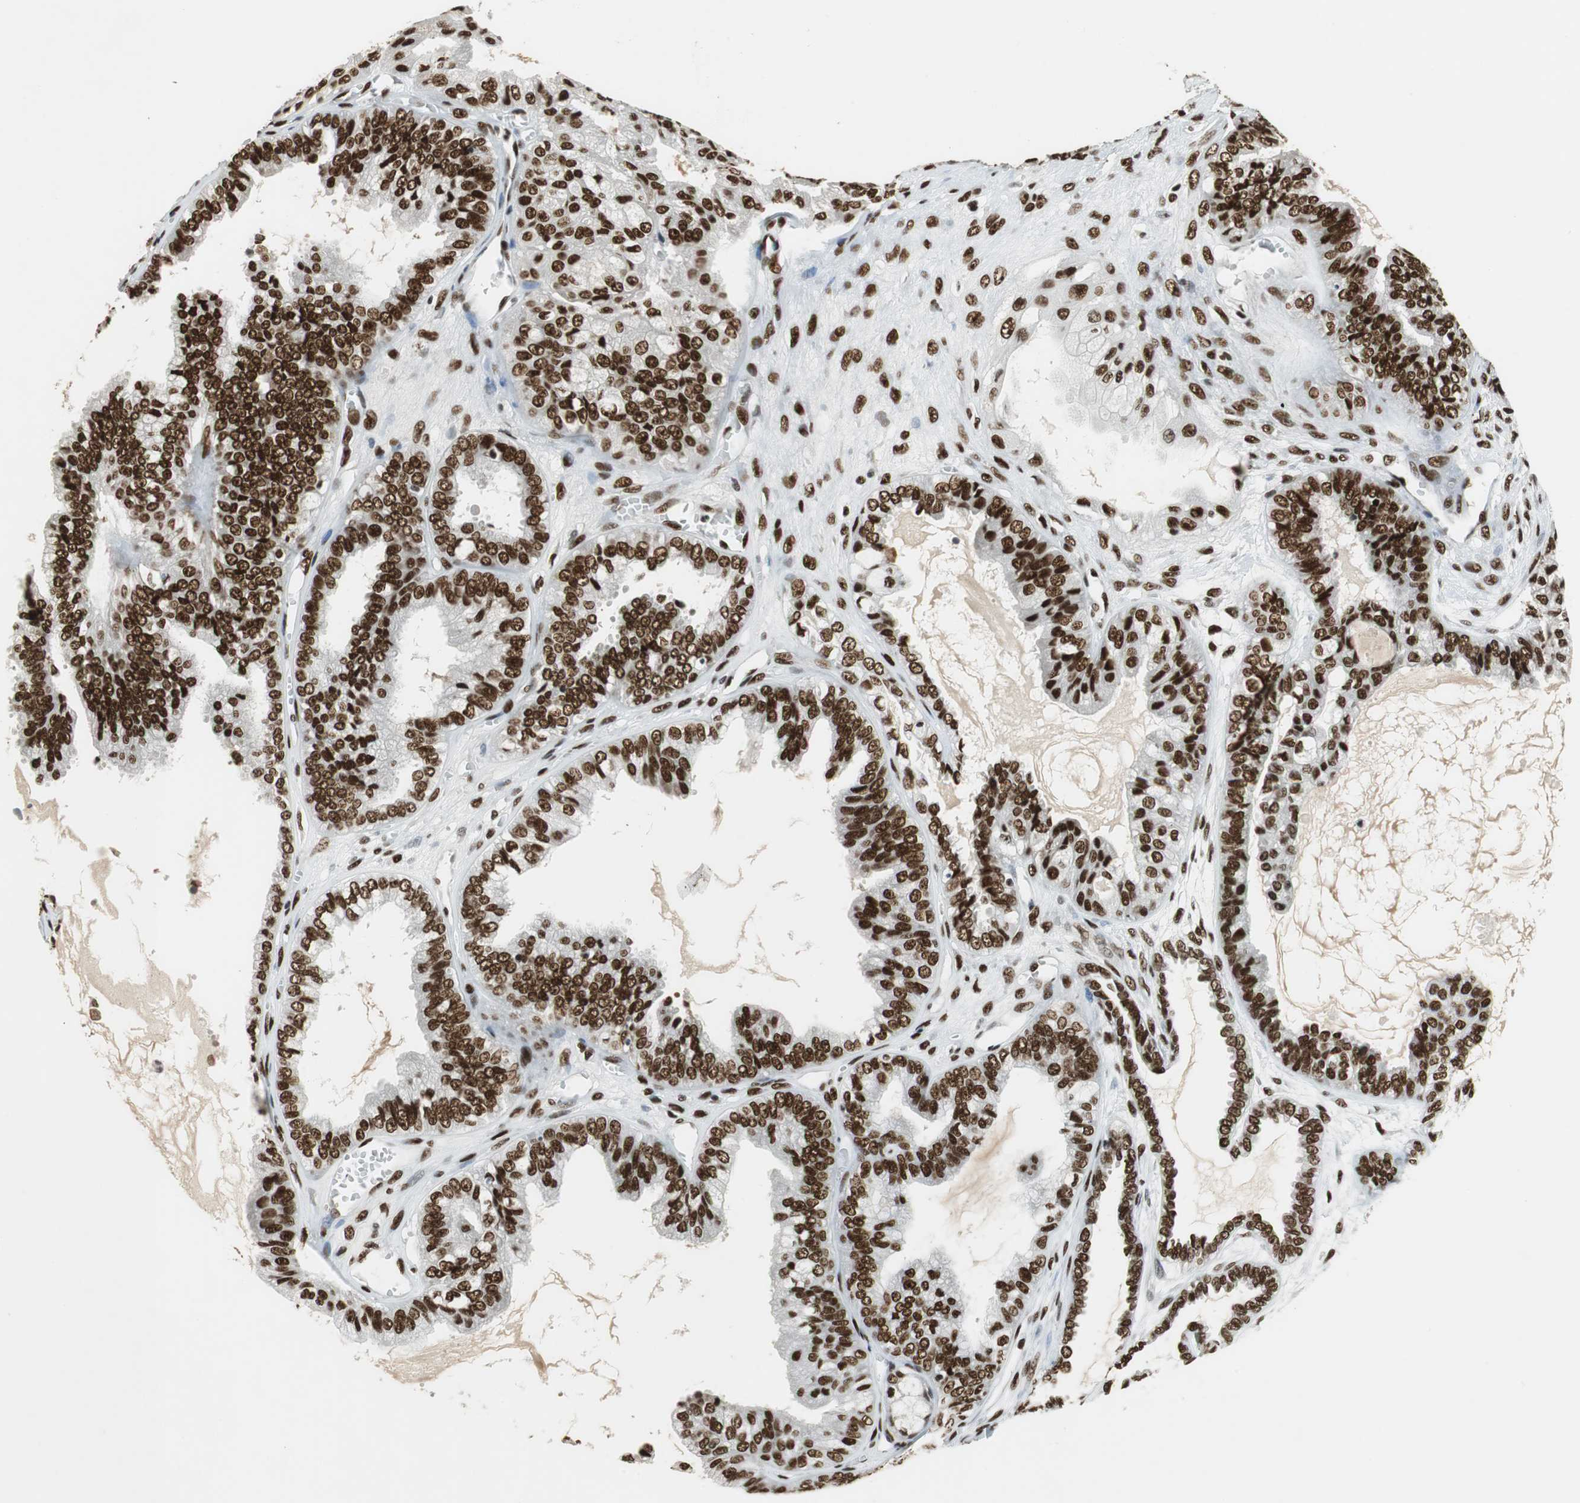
{"staining": {"intensity": "strong", "quantity": ">75%", "location": "nuclear"}, "tissue": "ovarian cancer", "cell_type": "Tumor cells", "image_type": "cancer", "snomed": [{"axis": "morphology", "description": "Carcinoma, NOS"}, {"axis": "morphology", "description": "Carcinoma, endometroid"}, {"axis": "topography", "description": "Ovary"}], "caption": "Endometroid carcinoma (ovarian) stained for a protein (brown) exhibits strong nuclear positive positivity in approximately >75% of tumor cells.", "gene": "PRKDC", "patient": {"sex": "female", "age": 50}}